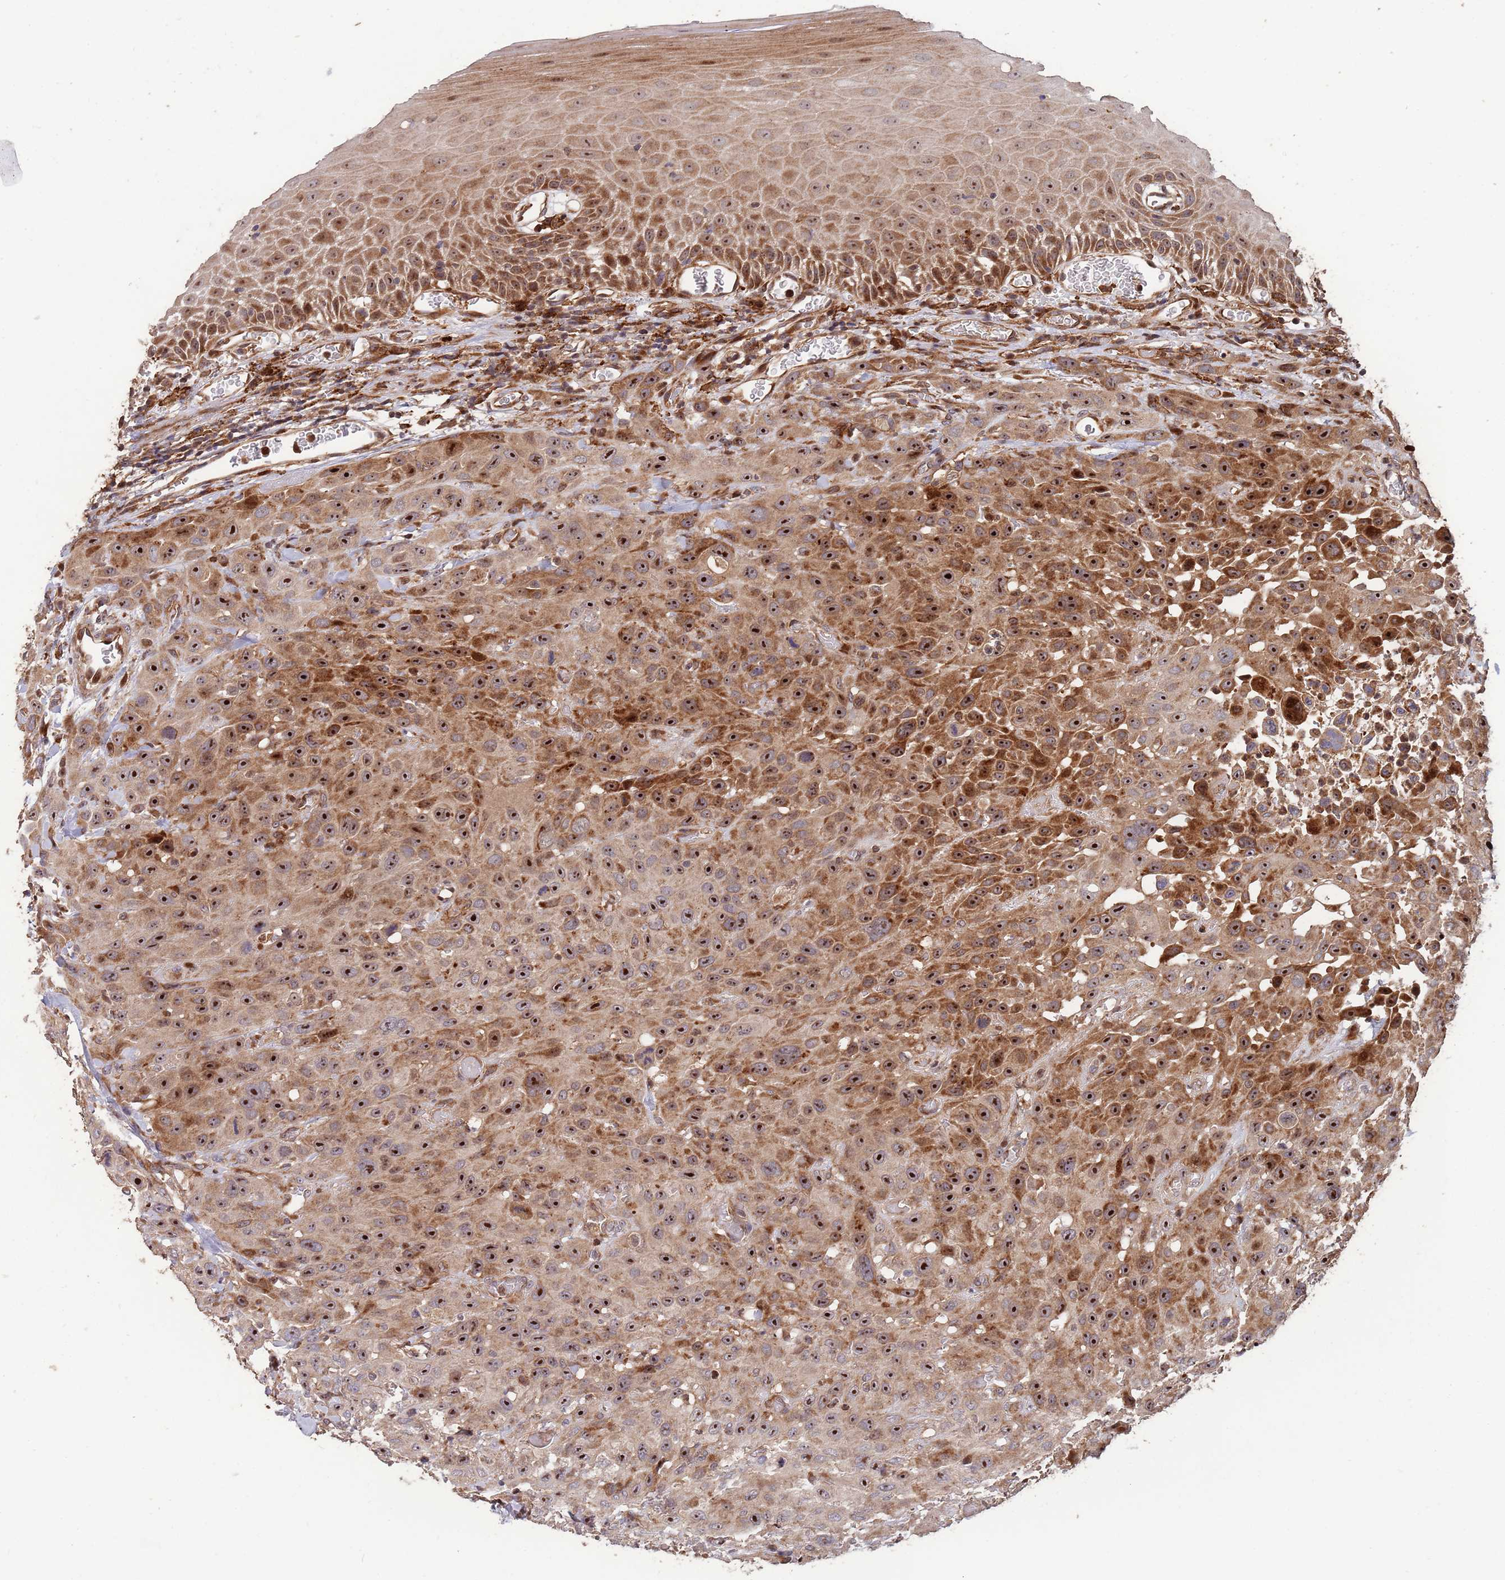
{"staining": {"intensity": "moderate", "quantity": ">75%", "location": "cytoplasmic/membranous,nuclear"}, "tissue": "oral mucosa", "cell_type": "Squamous epithelial cells", "image_type": "normal", "snomed": [{"axis": "morphology", "description": "Normal tissue, NOS"}, {"axis": "topography", "description": "Oral tissue"}], "caption": "High-power microscopy captured an immunohistochemistry (IHC) image of normal oral mucosa, revealing moderate cytoplasmic/membranous,nuclear positivity in about >75% of squamous epithelial cells.", "gene": "ZNF428", "patient": {"sex": "female", "age": 70}}